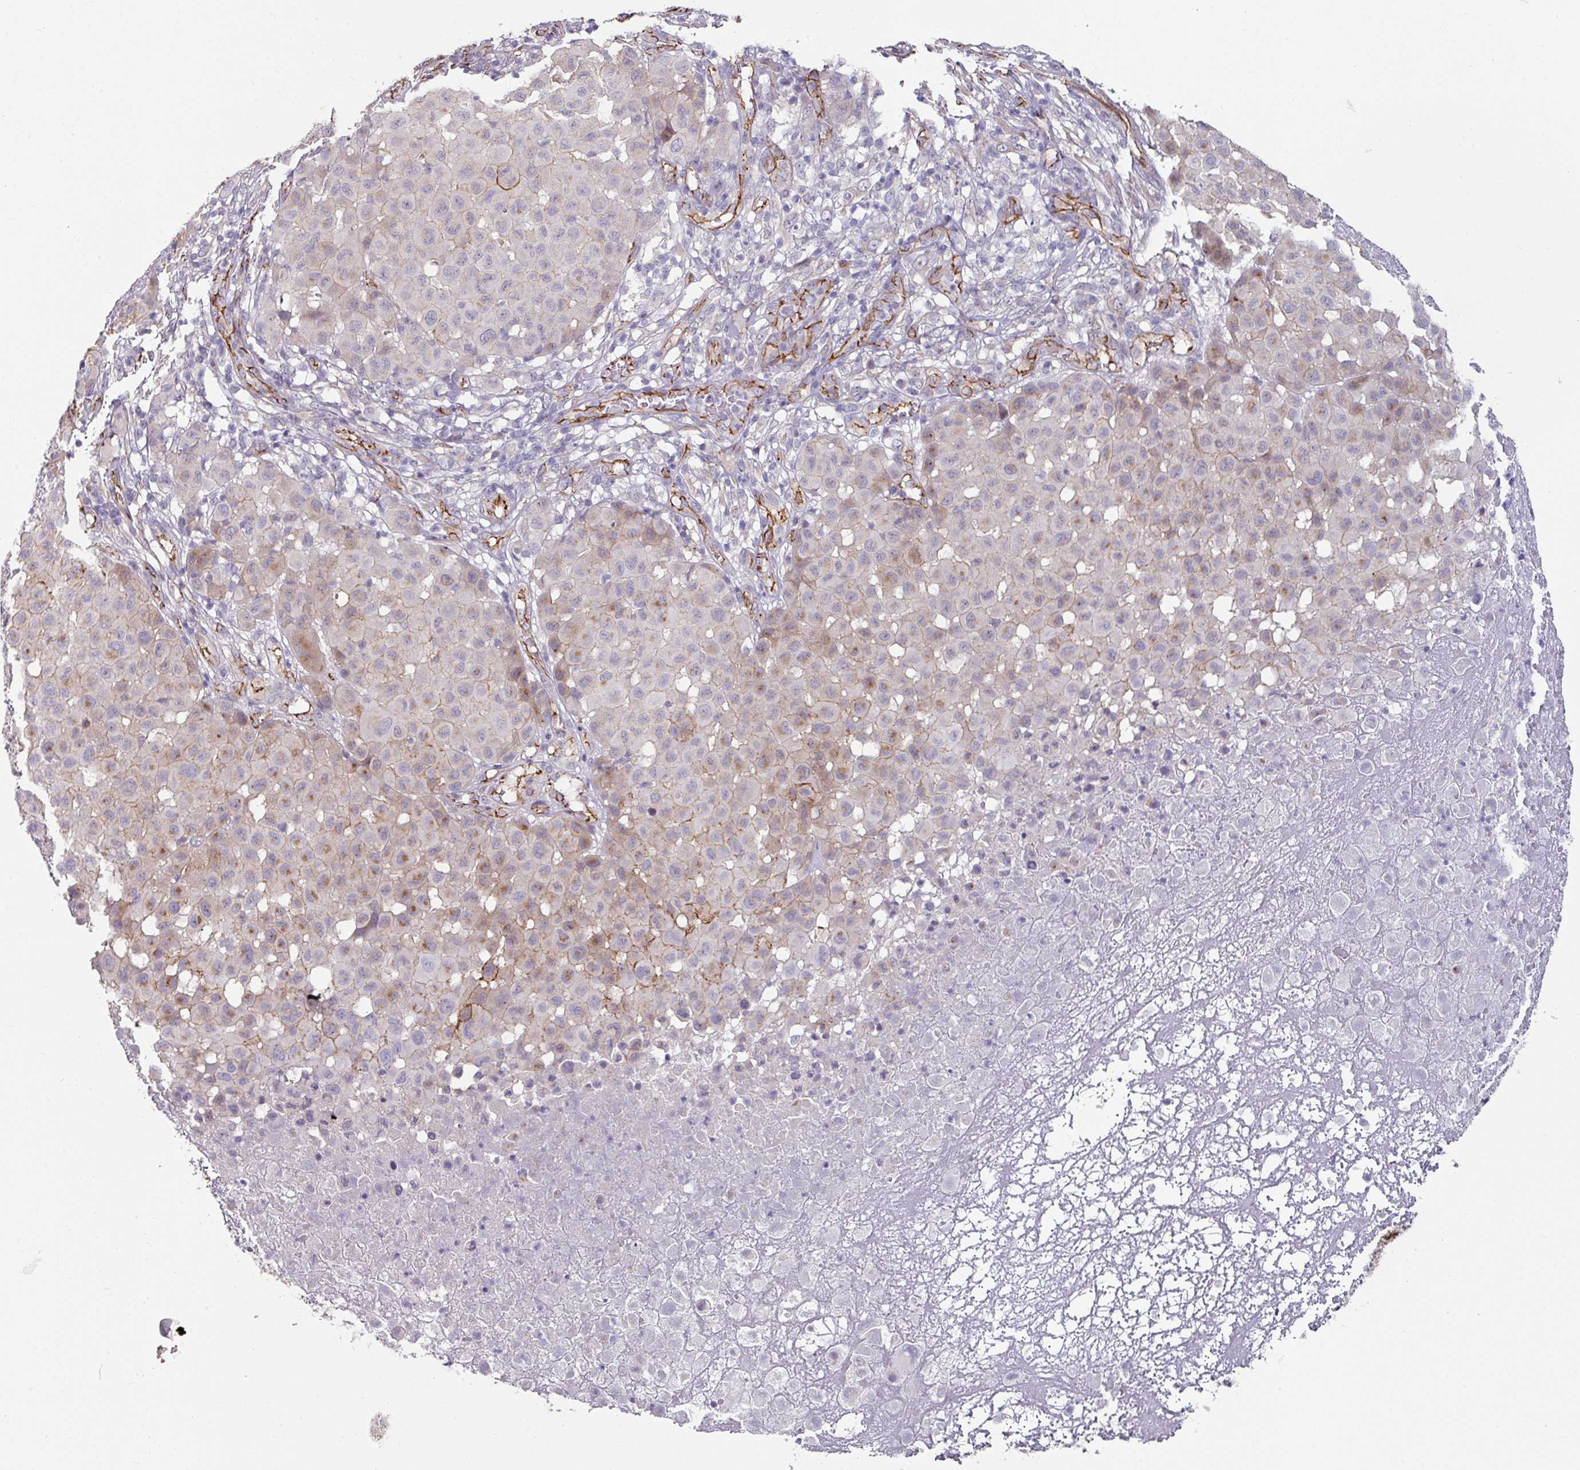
{"staining": {"intensity": "moderate", "quantity": "<25%", "location": "cytoplasmic/membranous"}, "tissue": "melanoma", "cell_type": "Tumor cells", "image_type": "cancer", "snomed": [{"axis": "morphology", "description": "Malignant melanoma, NOS"}, {"axis": "topography", "description": "Skin"}], "caption": "Malignant melanoma tissue shows moderate cytoplasmic/membranous staining in approximately <25% of tumor cells", "gene": "JUP", "patient": {"sex": "male", "age": 73}}